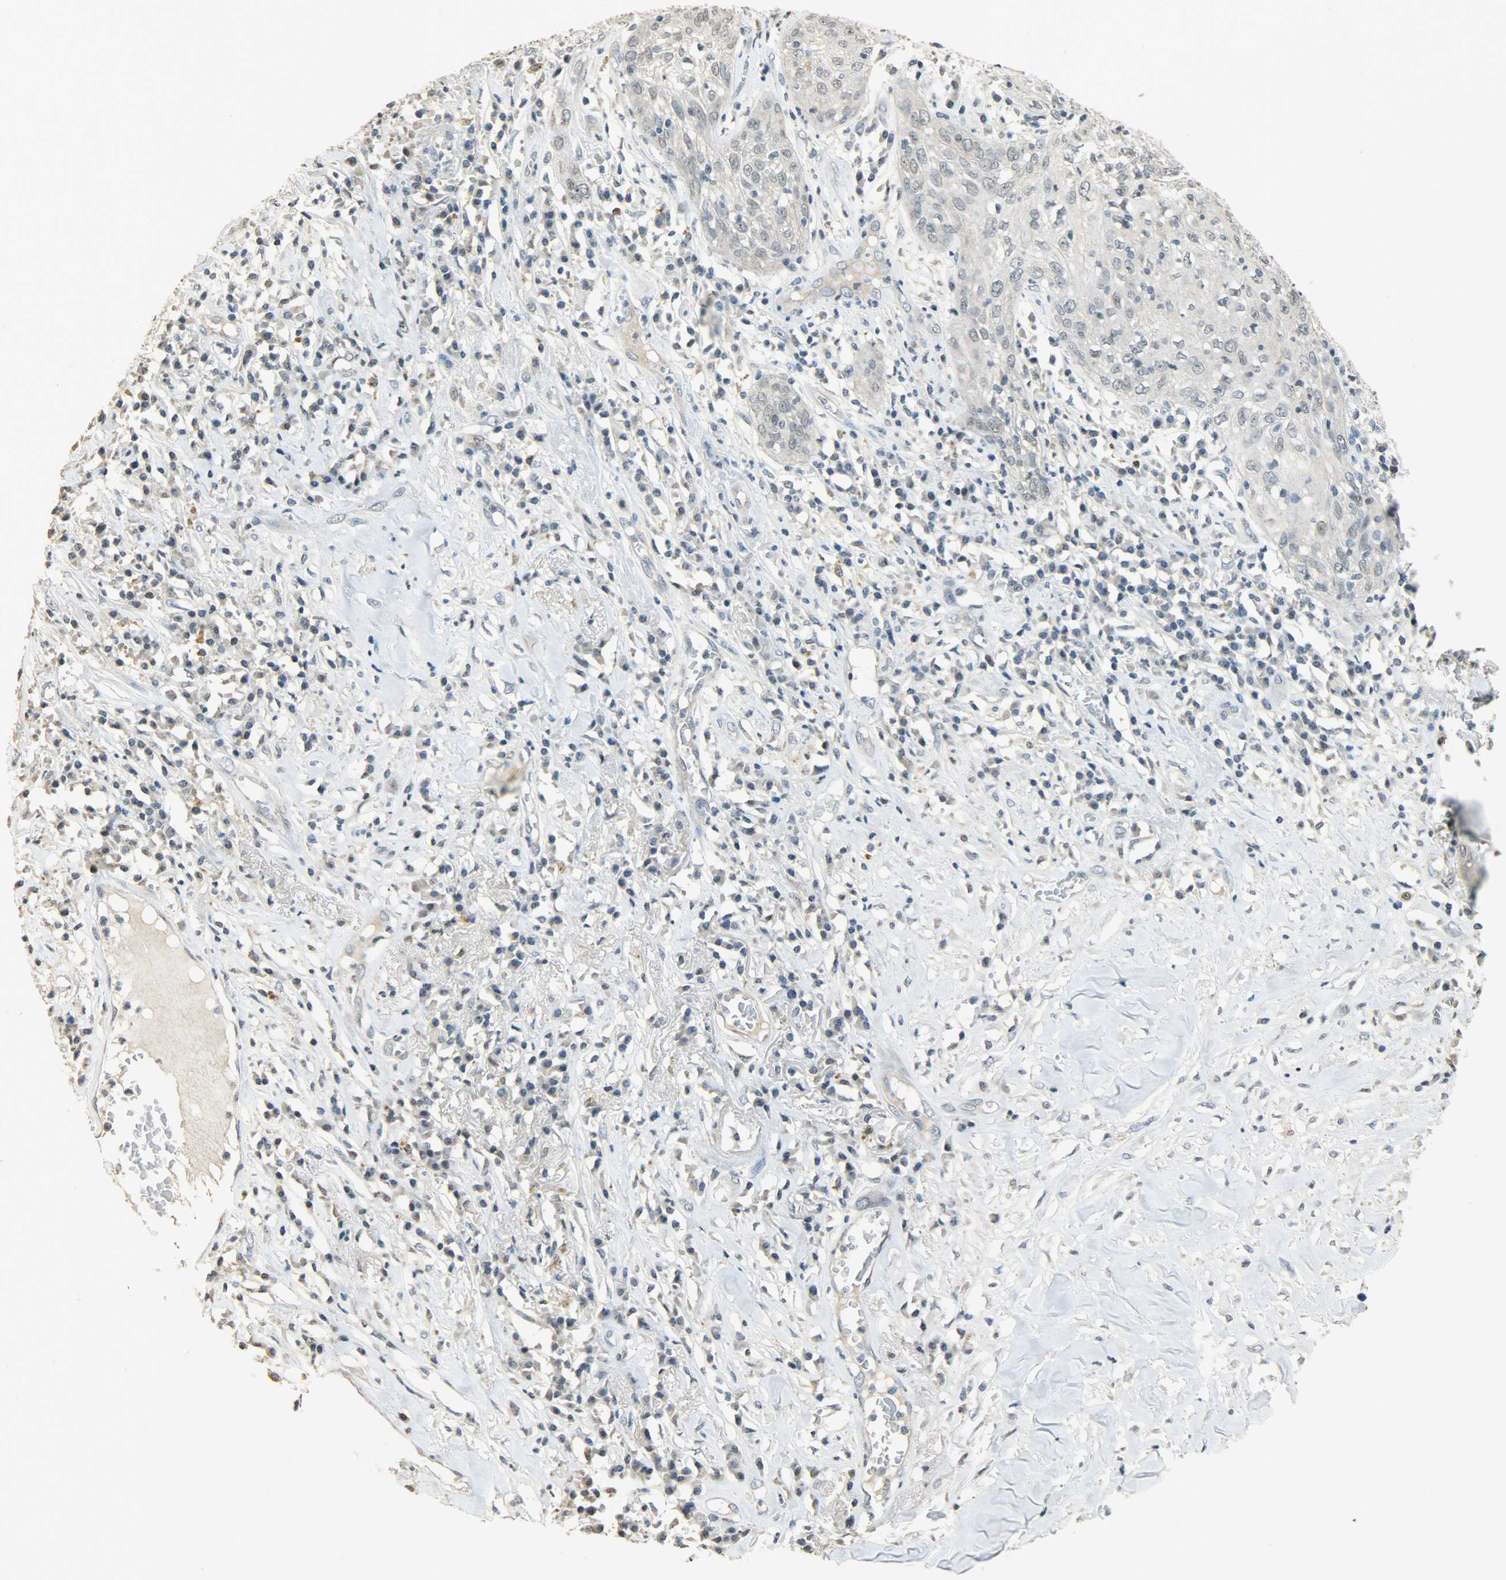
{"staining": {"intensity": "negative", "quantity": "none", "location": "none"}, "tissue": "skin cancer", "cell_type": "Tumor cells", "image_type": "cancer", "snomed": [{"axis": "morphology", "description": "Squamous cell carcinoma, NOS"}, {"axis": "topography", "description": "Skin"}], "caption": "High magnification brightfield microscopy of squamous cell carcinoma (skin) stained with DAB (brown) and counterstained with hematoxylin (blue): tumor cells show no significant staining.", "gene": "DNAJB6", "patient": {"sex": "male", "age": 65}}